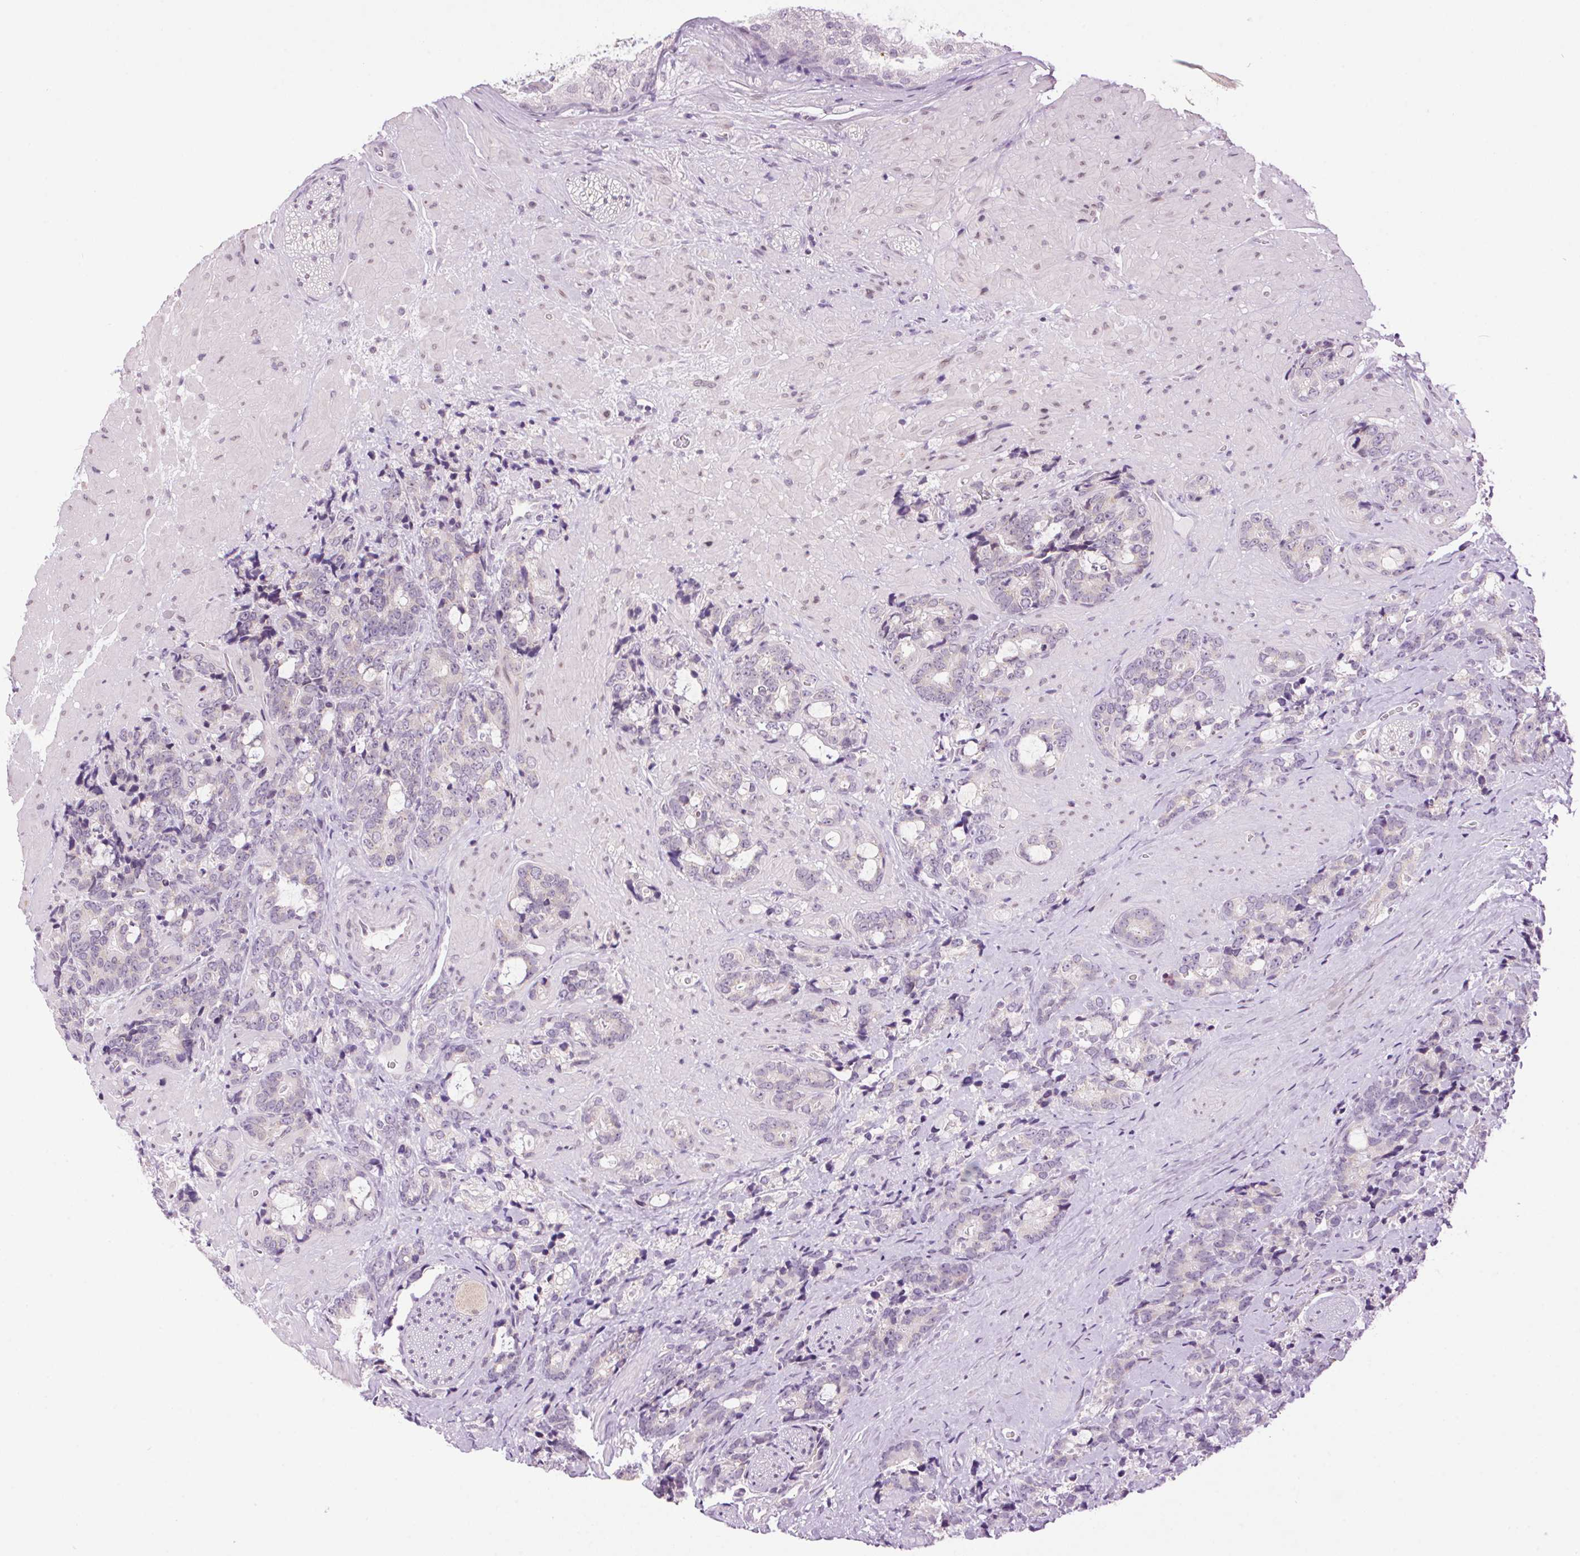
{"staining": {"intensity": "negative", "quantity": "none", "location": "none"}, "tissue": "prostate cancer", "cell_type": "Tumor cells", "image_type": "cancer", "snomed": [{"axis": "morphology", "description": "Adenocarcinoma, High grade"}, {"axis": "topography", "description": "Prostate"}], "caption": "There is no significant positivity in tumor cells of prostate high-grade adenocarcinoma.", "gene": "SMIM13", "patient": {"sex": "male", "age": 74}}